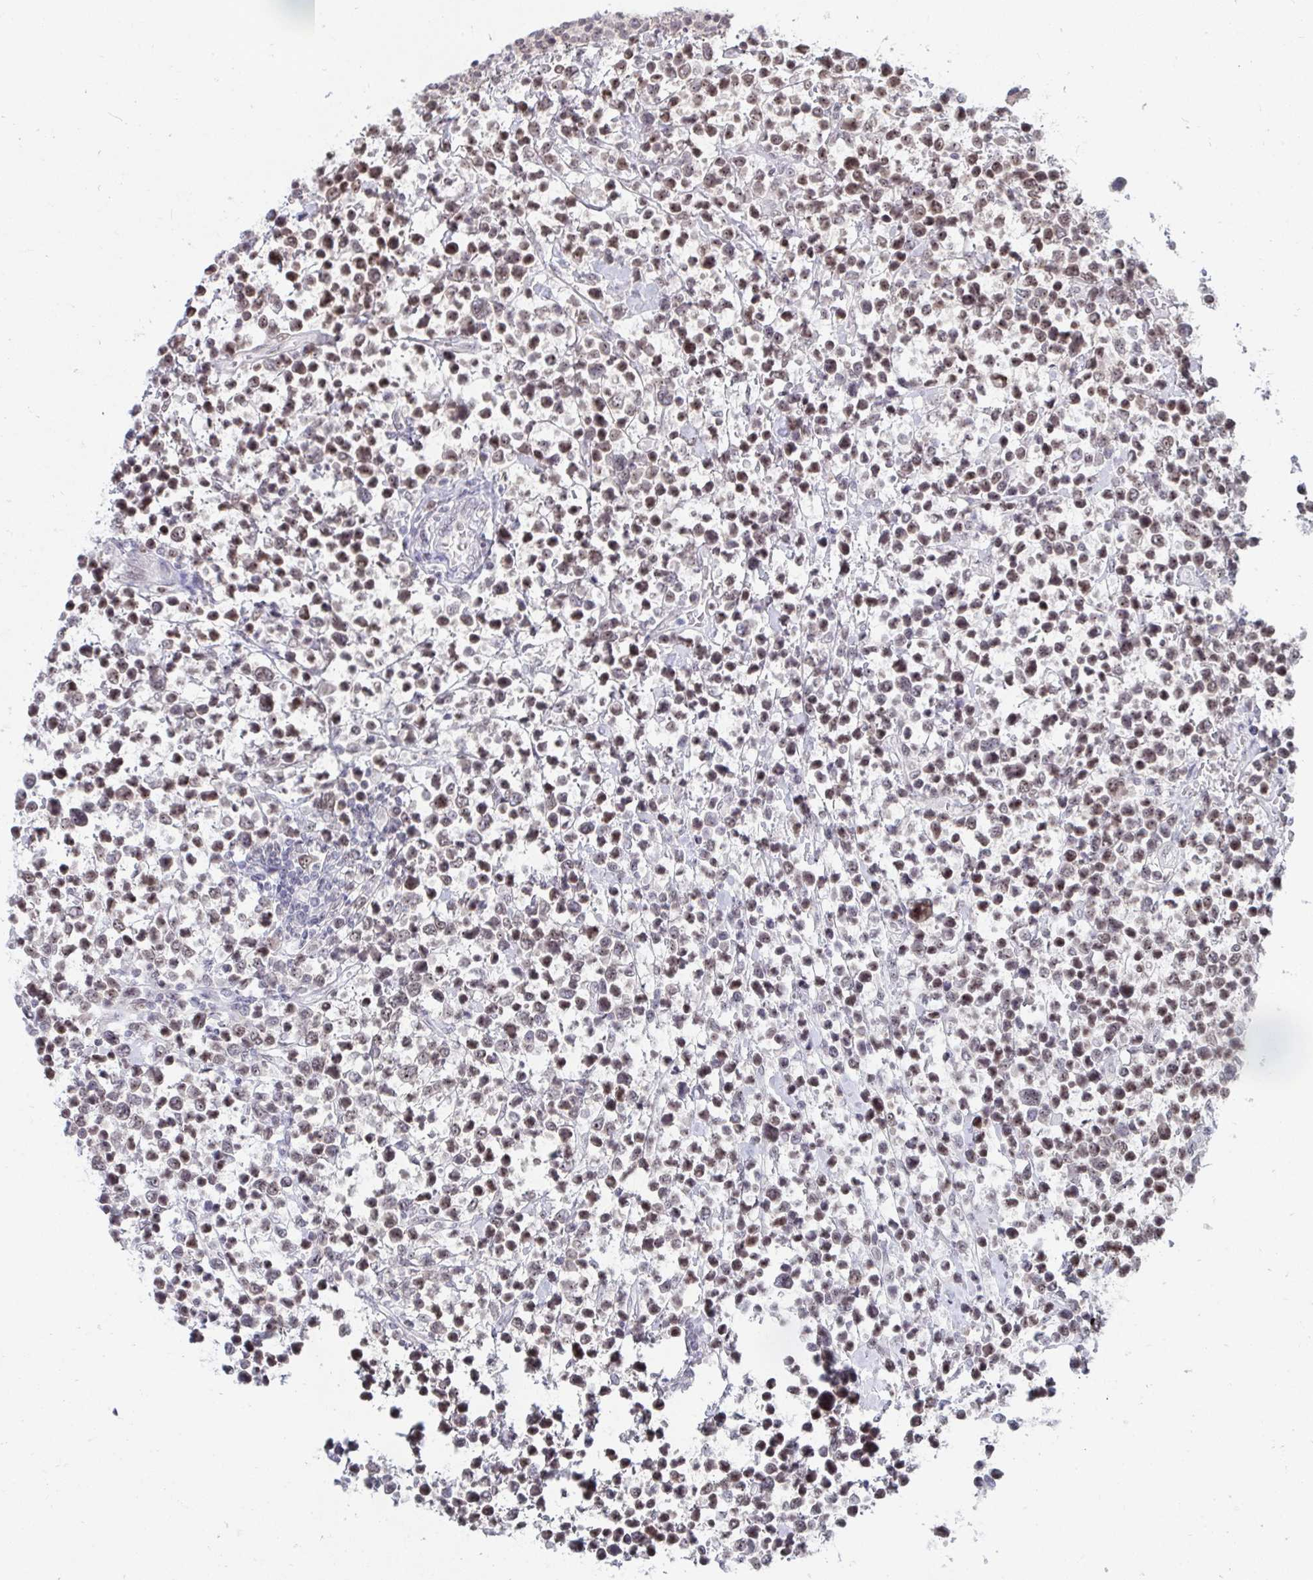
{"staining": {"intensity": "moderate", "quantity": "25%-75%", "location": "nuclear"}, "tissue": "lymphoma", "cell_type": "Tumor cells", "image_type": "cancer", "snomed": [{"axis": "morphology", "description": "Malignant lymphoma, non-Hodgkin's type, High grade"}, {"axis": "topography", "description": "Soft tissue"}], "caption": "Brown immunohistochemical staining in human malignant lymphoma, non-Hodgkin's type (high-grade) exhibits moderate nuclear staining in about 25%-75% of tumor cells. The staining was performed using DAB (3,3'-diaminobenzidine) to visualize the protein expression in brown, while the nuclei were stained in blue with hematoxylin (Magnification: 20x).", "gene": "TRIP12", "patient": {"sex": "female", "age": 56}}